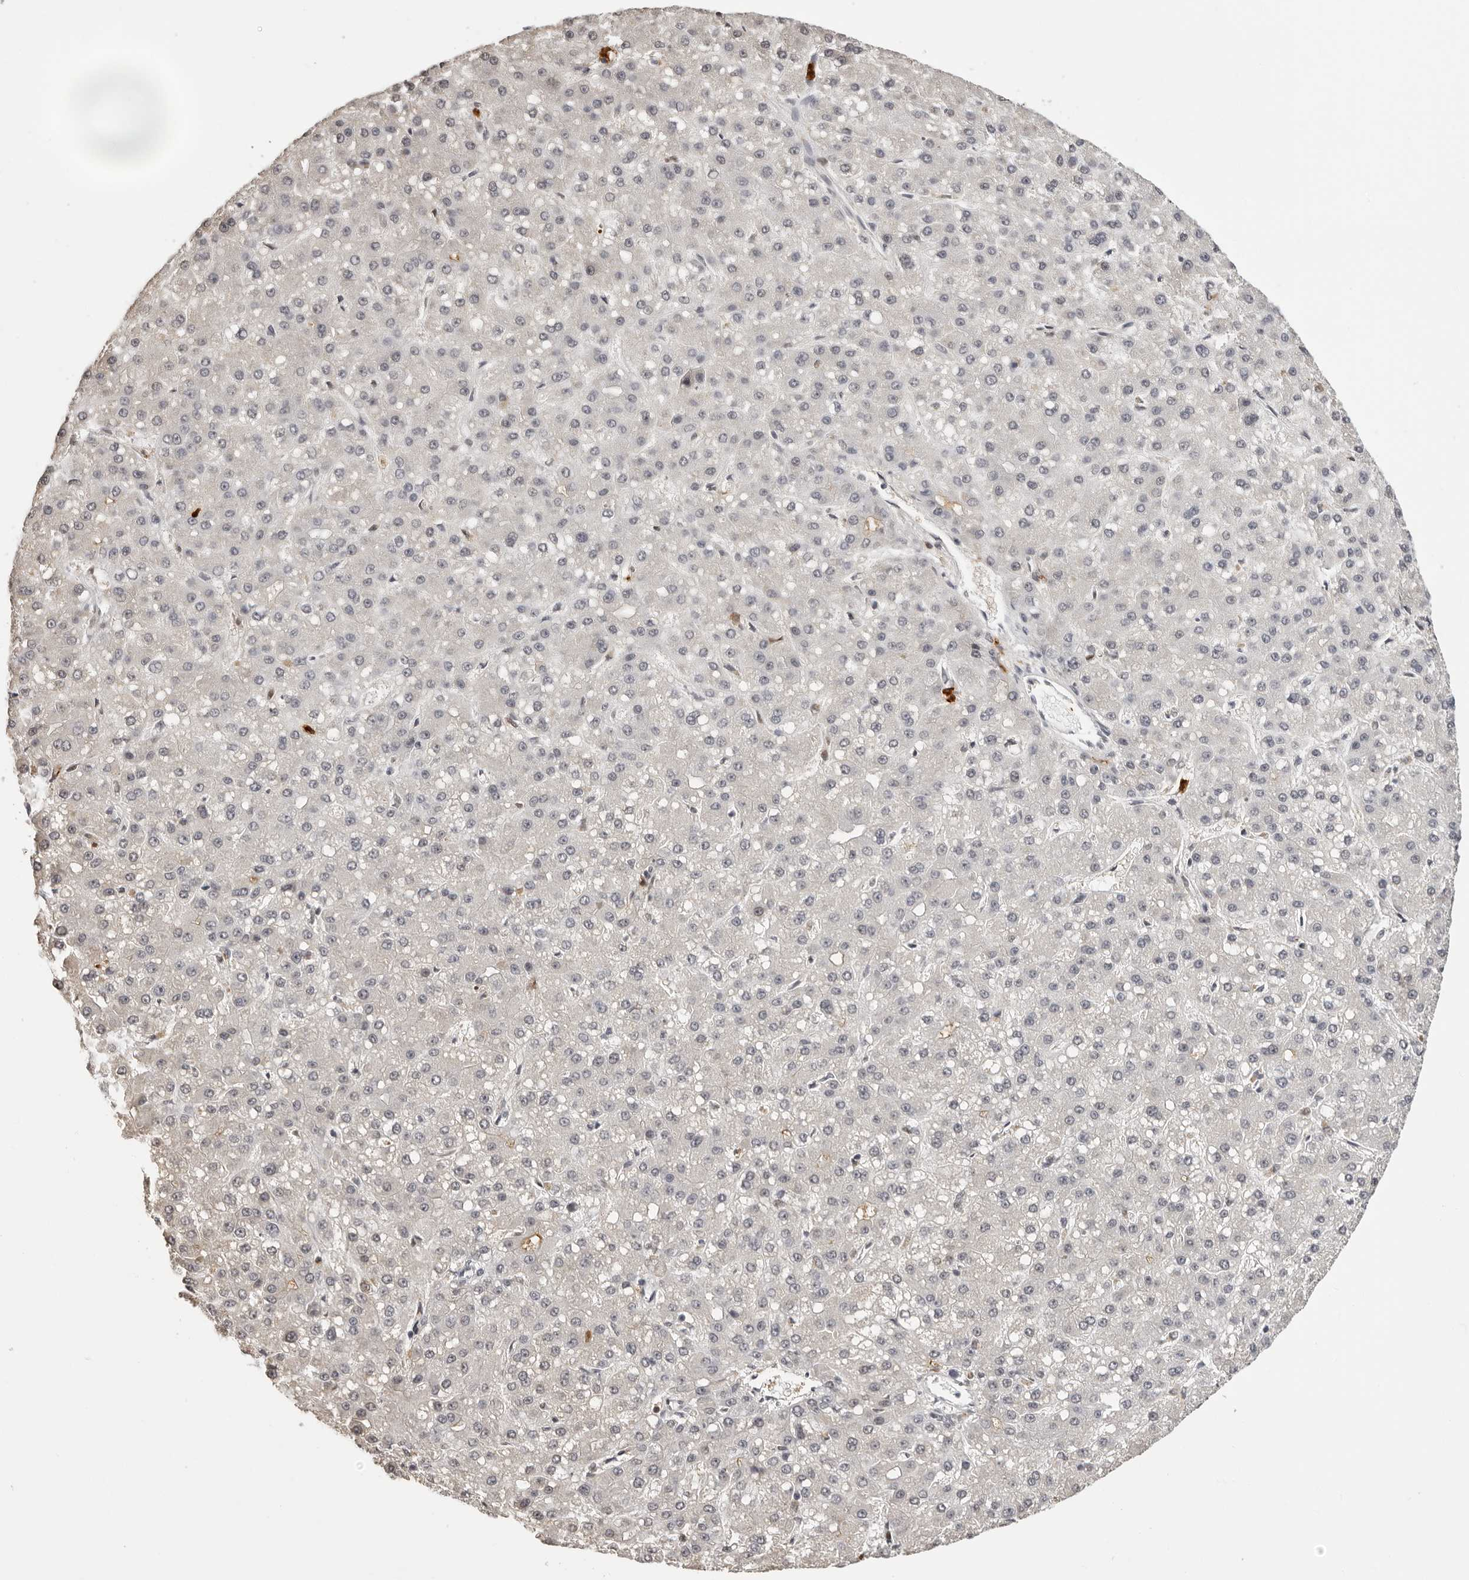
{"staining": {"intensity": "negative", "quantity": "none", "location": "none"}, "tissue": "liver cancer", "cell_type": "Tumor cells", "image_type": "cancer", "snomed": [{"axis": "morphology", "description": "Carcinoma, Hepatocellular, NOS"}, {"axis": "topography", "description": "Liver"}], "caption": "A histopathology image of liver cancer stained for a protein displays no brown staining in tumor cells.", "gene": "IL31", "patient": {"sex": "male", "age": 67}}